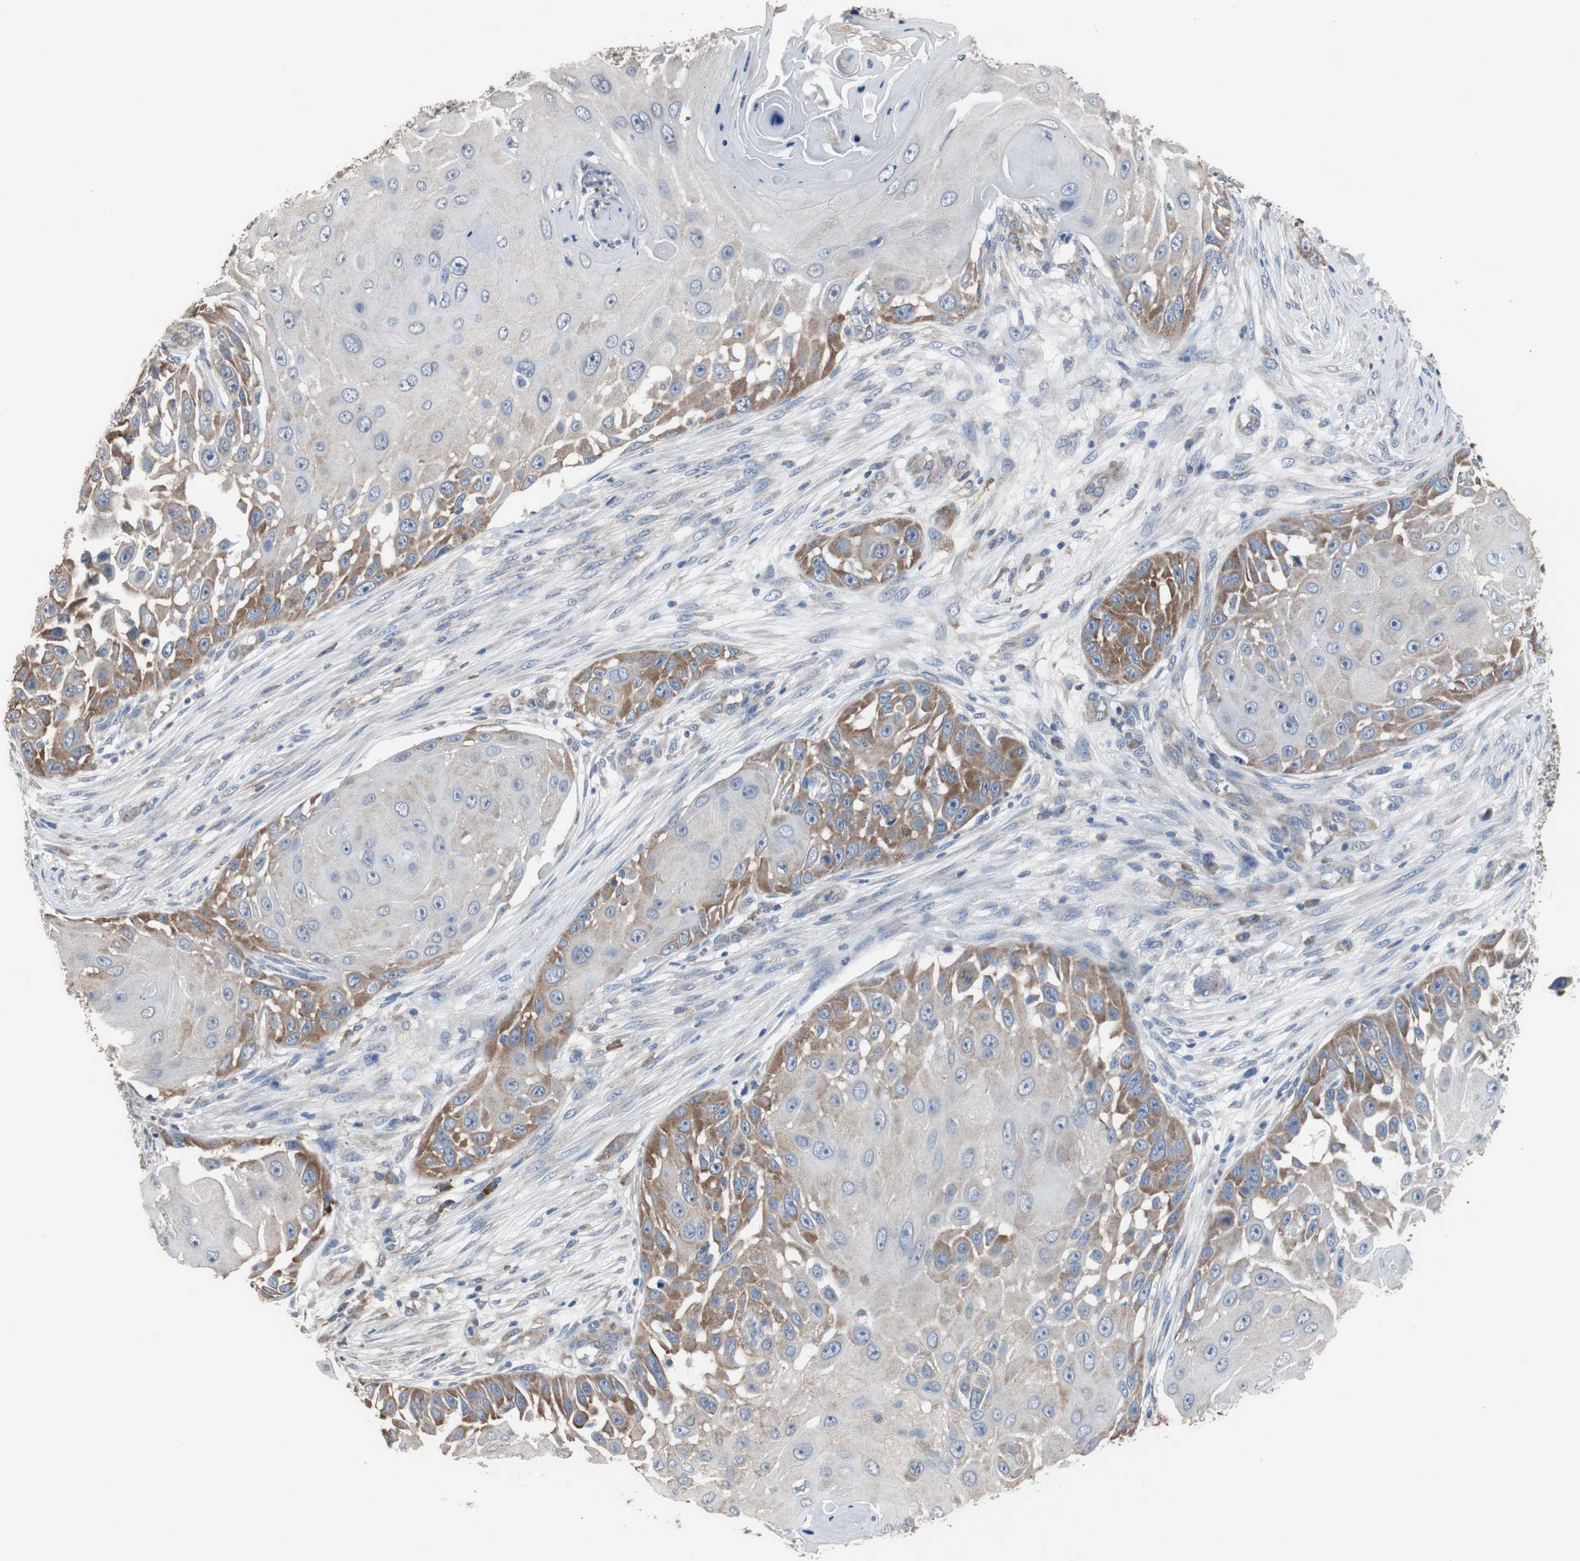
{"staining": {"intensity": "moderate", "quantity": "<25%", "location": "cytoplasmic/membranous"}, "tissue": "skin cancer", "cell_type": "Tumor cells", "image_type": "cancer", "snomed": [{"axis": "morphology", "description": "Squamous cell carcinoma, NOS"}, {"axis": "topography", "description": "Skin"}], "caption": "IHC staining of squamous cell carcinoma (skin), which shows low levels of moderate cytoplasmic/membranous positivity in about <25% of tumor cells indicating moderate cytoplasmic/membranous protein expression. The staining was performed using DAB (3,3'-diaminobenzidine) (brown) for protein detection and nuclei were counterstained in hematoxylin (blue).", "gene": "USP10", "patient": {"sex": "female", "age": 44}}